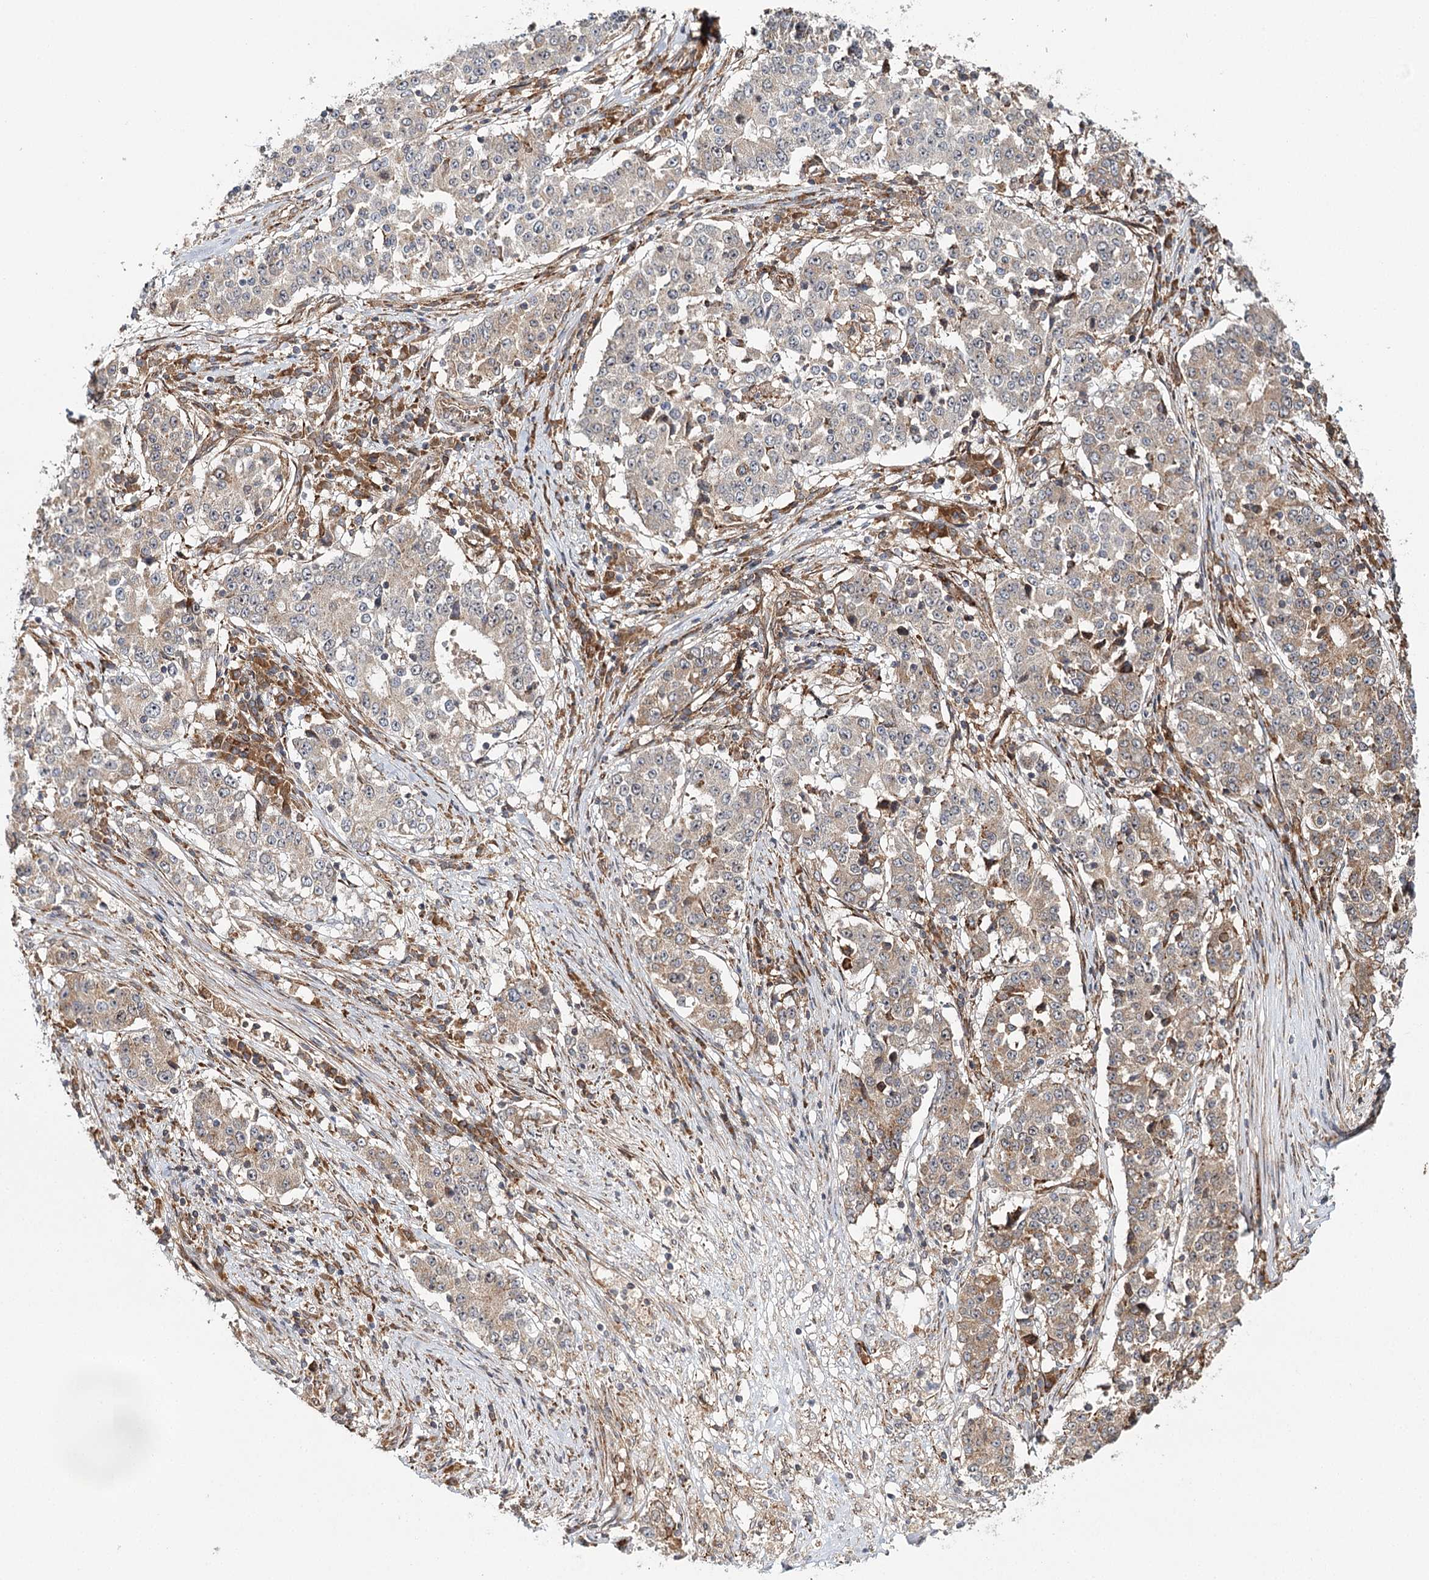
{"staining": {"intensity": "moderate", "quantity": ">75%", "location": "cytoplasmic/membranous"}, "tissue": "stomach cancer", "cell_type": "Tumor cells", "image_type": "cancer", "snomed": [{"axis": "morphology", "description": "Adenocarcinoma, NOS"}, {"axis": "topography", "description": "Stomach"}], "caption": "Adenocarcinoma (stomach) stained with a brown dye reveals moderate cytoplasmic/membranous positive expression in about >75% of tumor cells.", "gene": "MKNK1", "patient": {"sex": "male", "age": 59}}